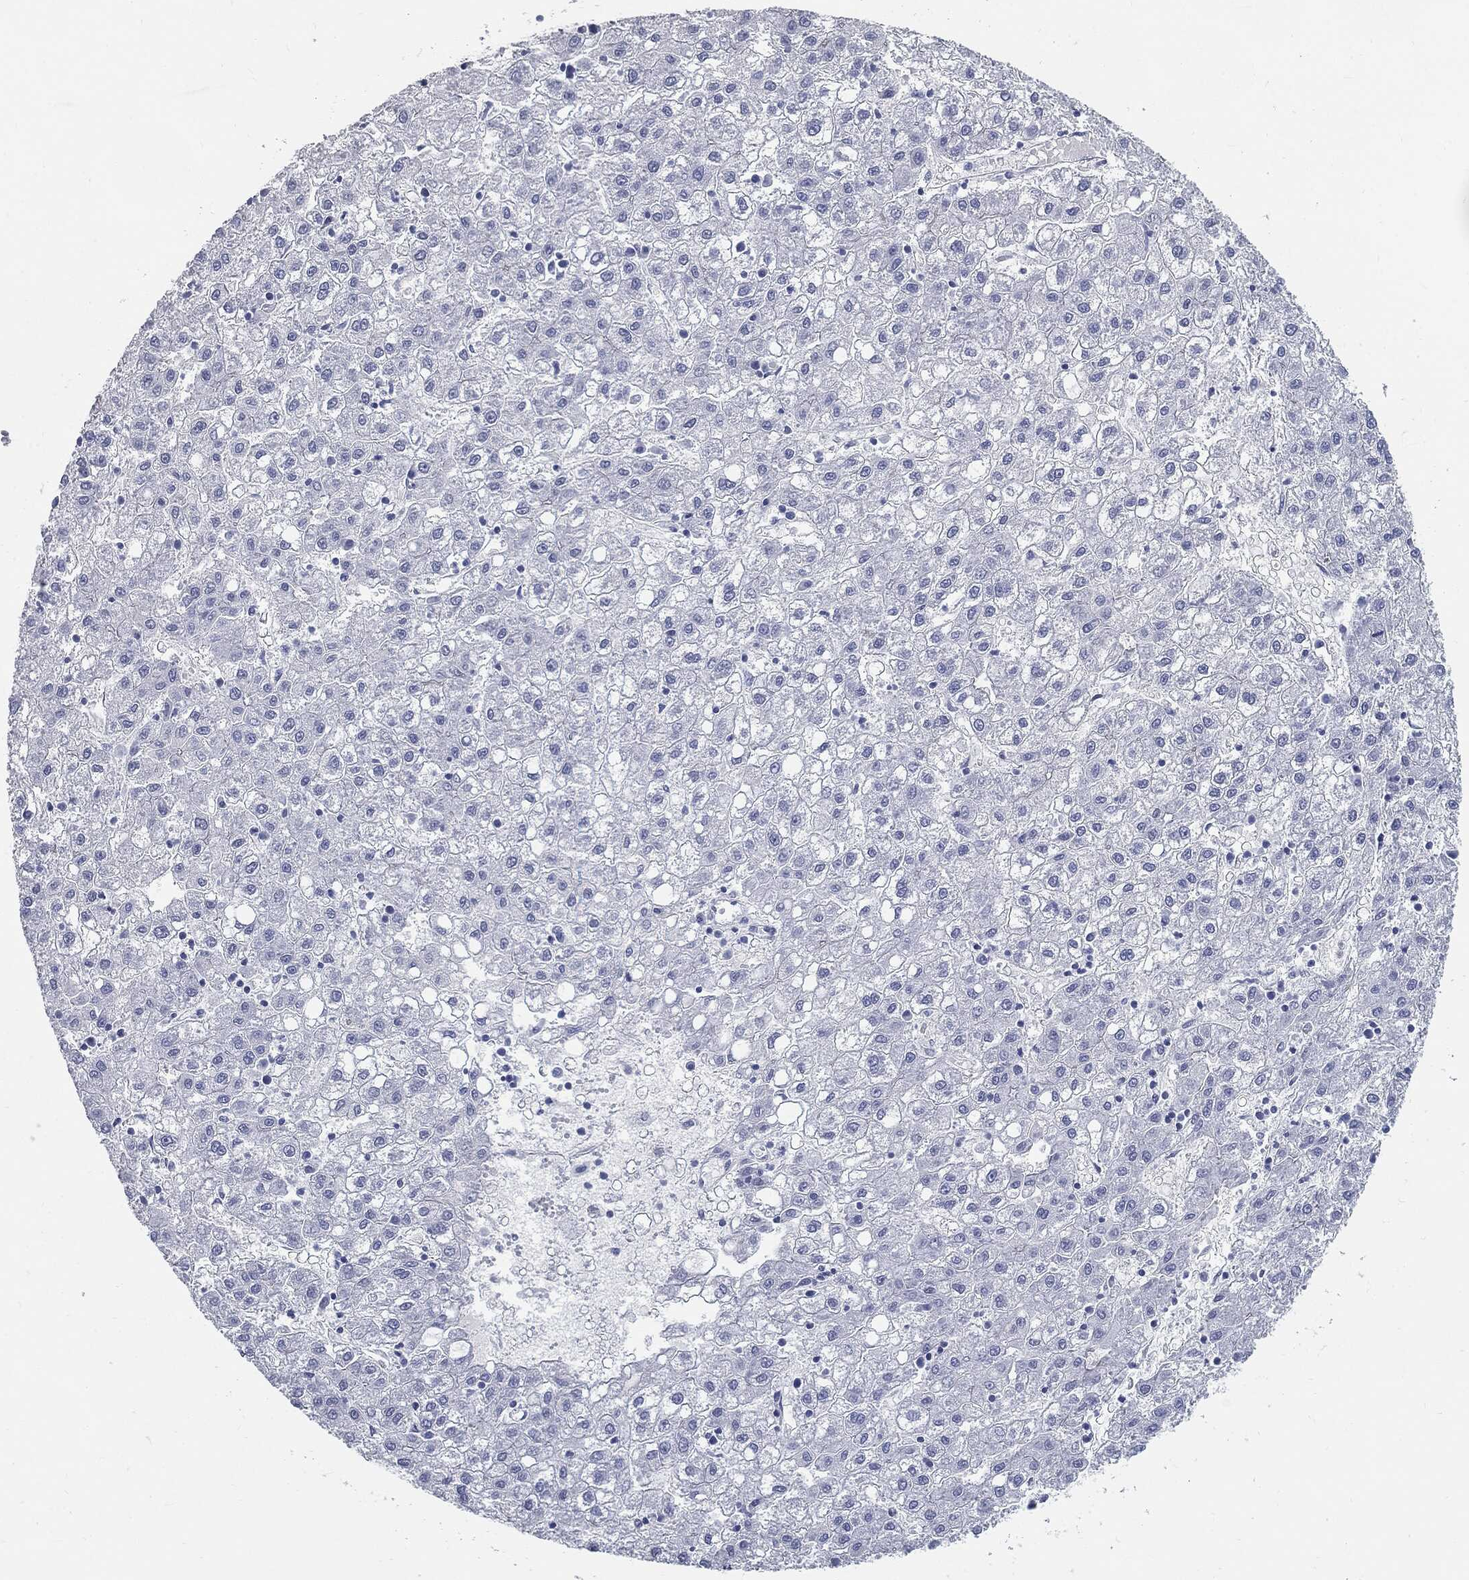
{"staining": {"intensity": "negative", "quantity": "none", "location": "none"}, "tissue": "liver cancer", "cell_type": "Tumor cells", "image_type": "cancer", "snomed": [{"axis": "morphology", "description": "Carcinoma, Hepatocellular, NOS"}, {"axis": "topography", "description": "Liver"}], "caption": "This is a photomicrograph of IHC staining of liver cancer (hepatocellular carcinoma), which shows no positivity in tumor cells. (Immunohistochemistry (ihc), brightfield microscopy, high magnification).", "gene": "CUZD1", "patient": {"sex": "male", "age": 72}}